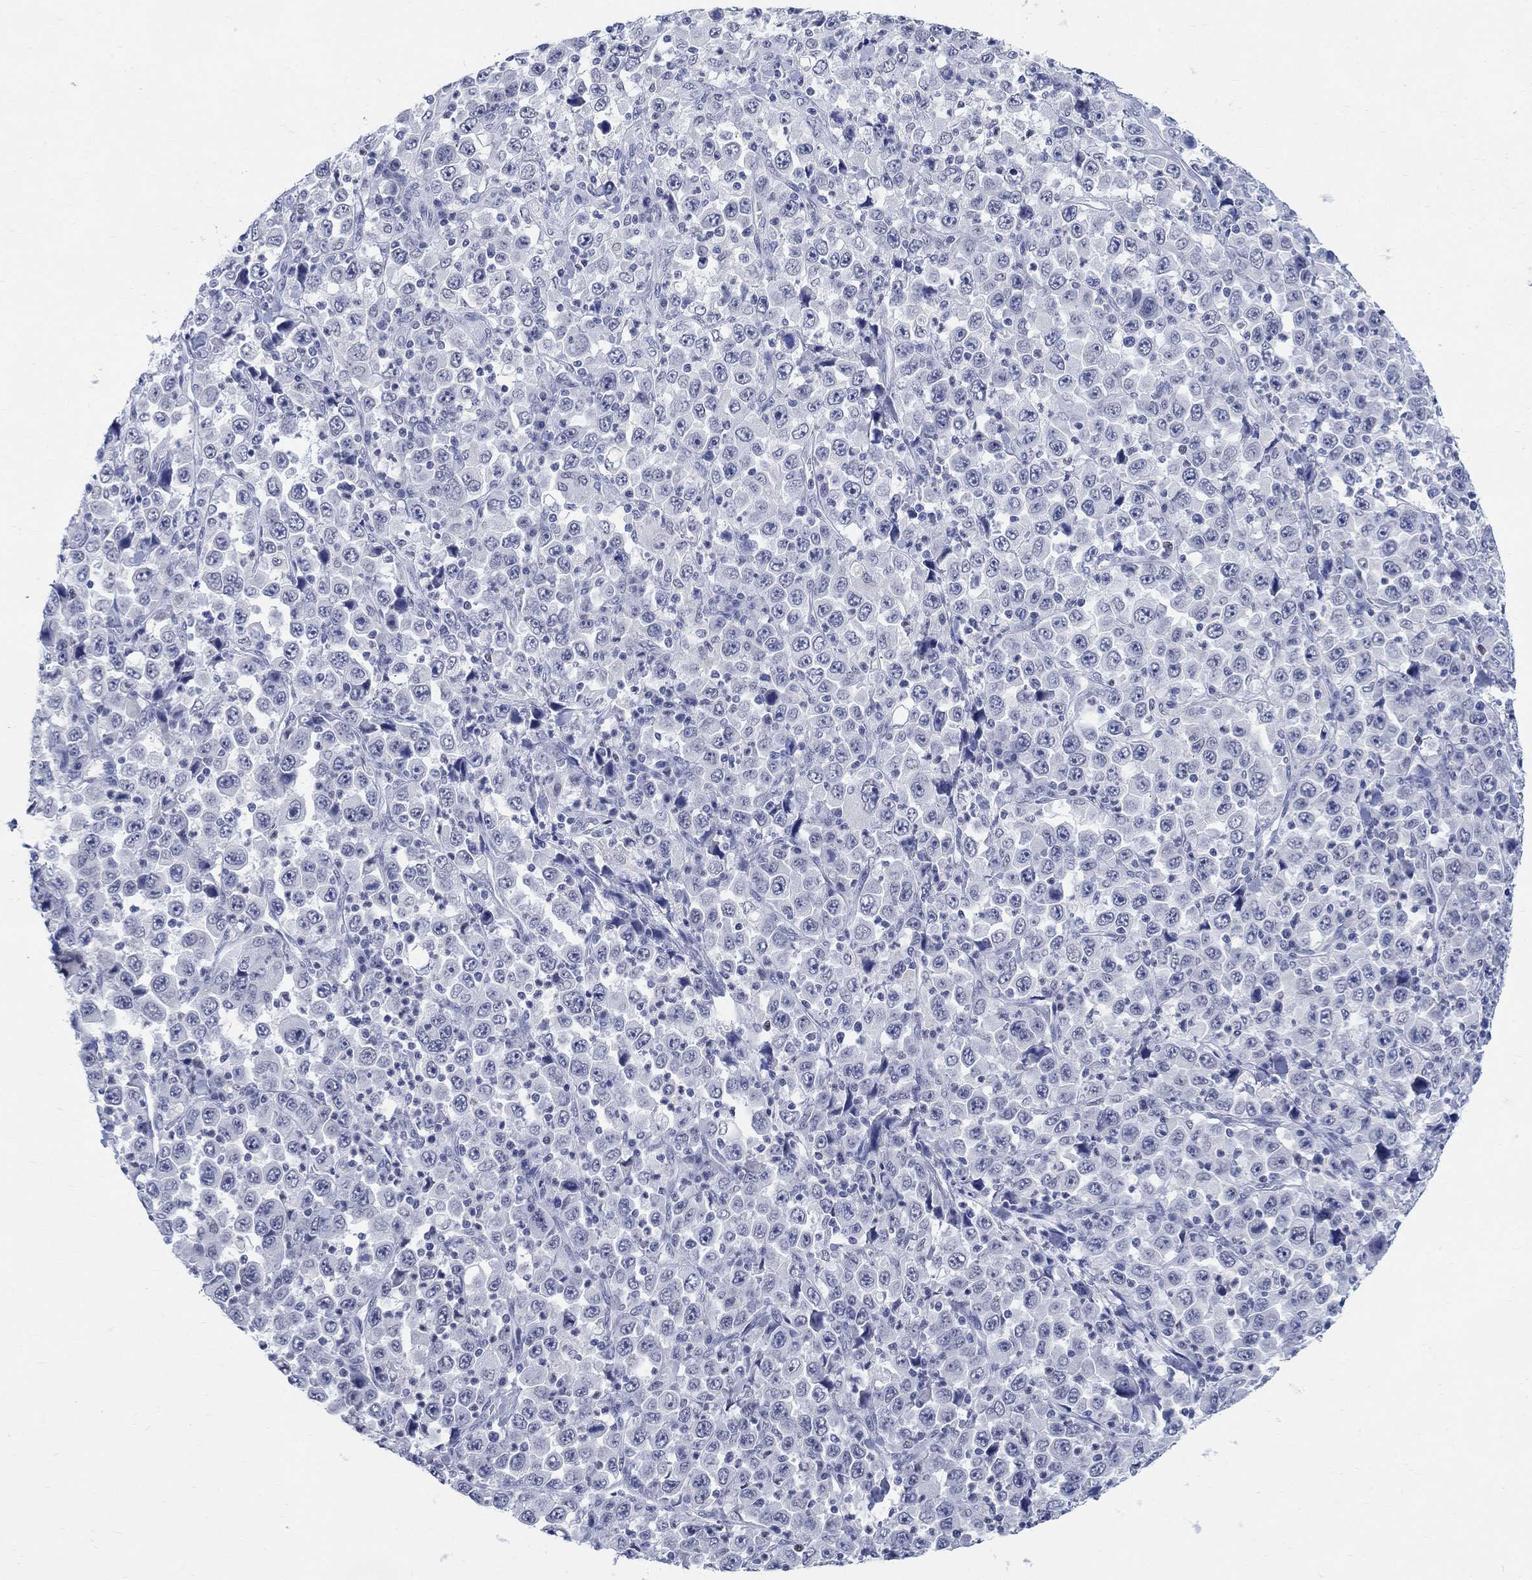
{"staining": {"intensity": "negative", "quantity": "none", "location": "none"}, "tissue": "stomach cancer", "cell_type": "Tumor cells", "image_type": "cancer", "snomed": [{"axis": "morphology", "description": "Normal tissue, NOS"}, {"axis": "morphology", "description": "Adenocarcinoma, NOS"}, {"axis": "topography", "description": "Stomach, upper"}, {"axis": "topography", "description": "Stomach"}], "caption": "Tumor cells show no significant protein staining in adenocarcinoma (stomach).", "gene": "ANKS1B", "patient": {"sex": "male", "age": 59}}